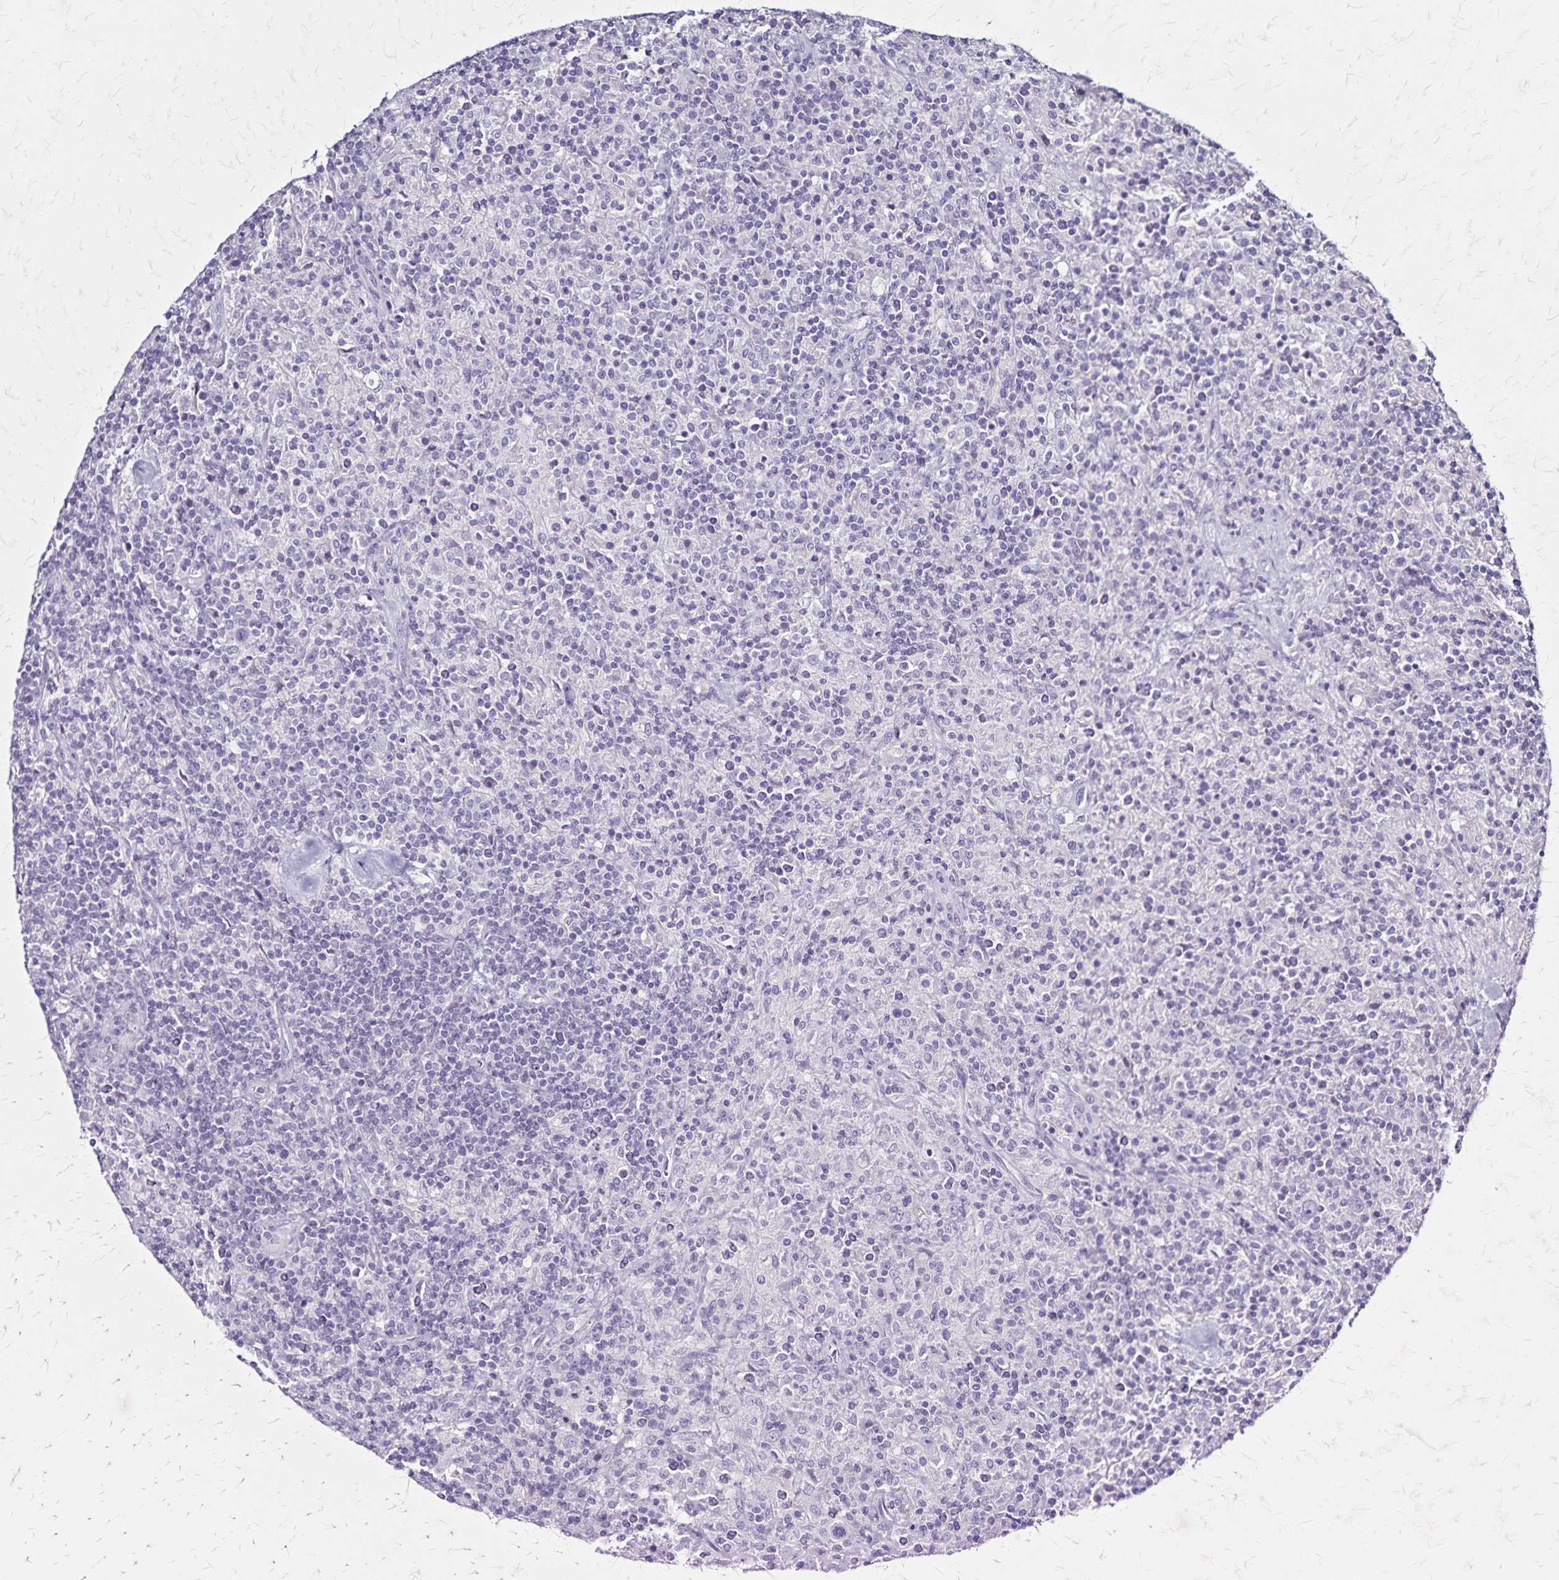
{"staining": {"intensity": "negative", "quantity": "none", "location": "none"}, "tissue": "lymphoma", "cell_type": "Tumor cells", "image_type": "cancer", "snomed": [{"axis": "morphology", "description": "Hodgkin's disease, NOS"}, {"axis": "topography", "description": "Lymph node"}], "caption": "The image displays no significant expression in tumor cells of lymphoma. (DAB (3,3'-diaminobenzidine) IHC, high magnification).", "gene": "PLXNA4", "patient": {"sex": "male", "age": 70}}